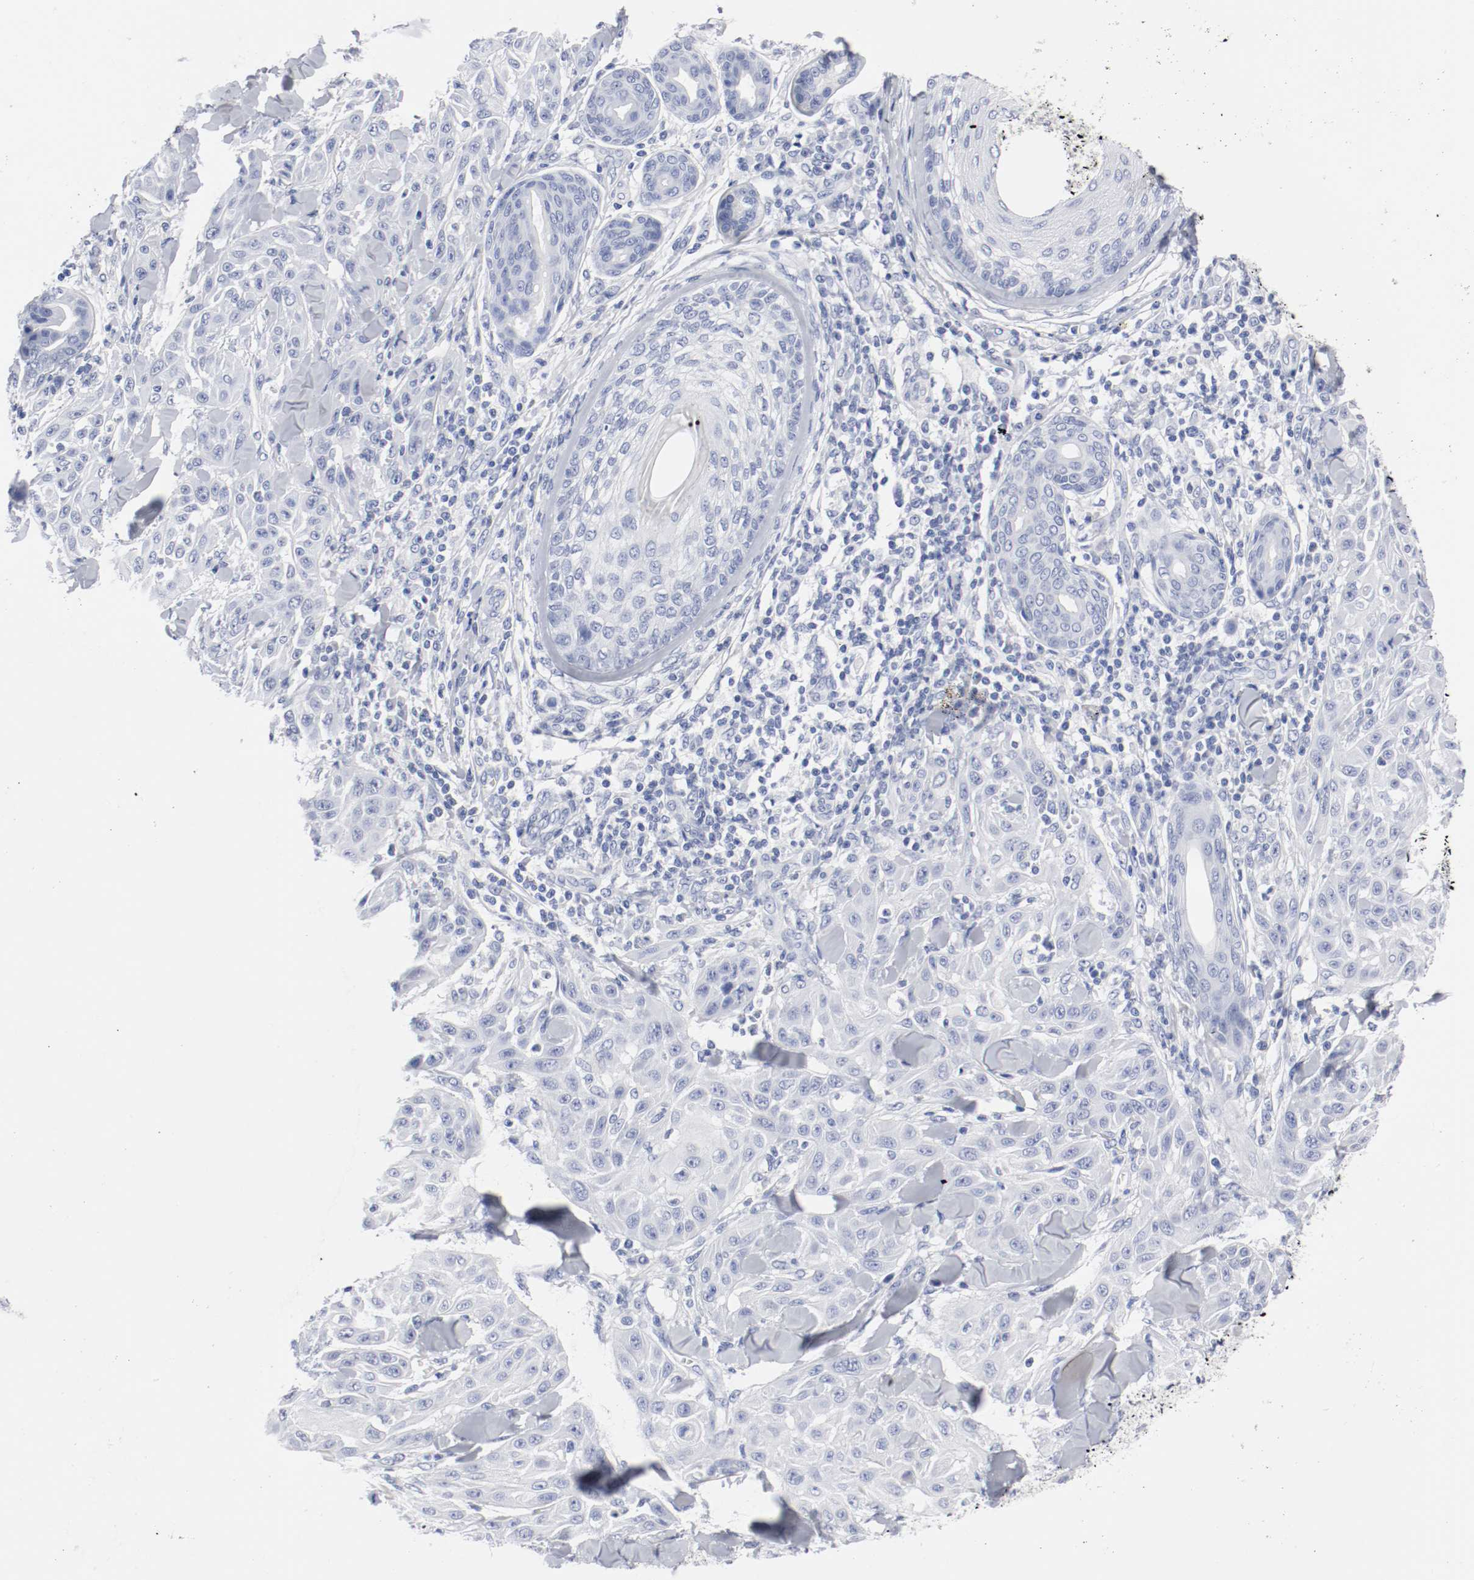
{"staining": {"intensity": "negative", "quantity": "none", "location": "none"}, "tissue": "skin cancer", "cell_type": "Tumor cells", "image_type": "cancer", "snomed": [{"axis": "morphology", "description": "Squamous cell carcinoma, NOS"}, {"axis": "topography", "description": "Skin"}], "caption": "High power microscopy histopathology image of an immunohistochemistry (IHC) micrograph of squamous cell carcinoma (skin), revealing no significant expression in tumor cells.", "gene": "GAD1", "patient": {"sex": "male", "age": 24}}